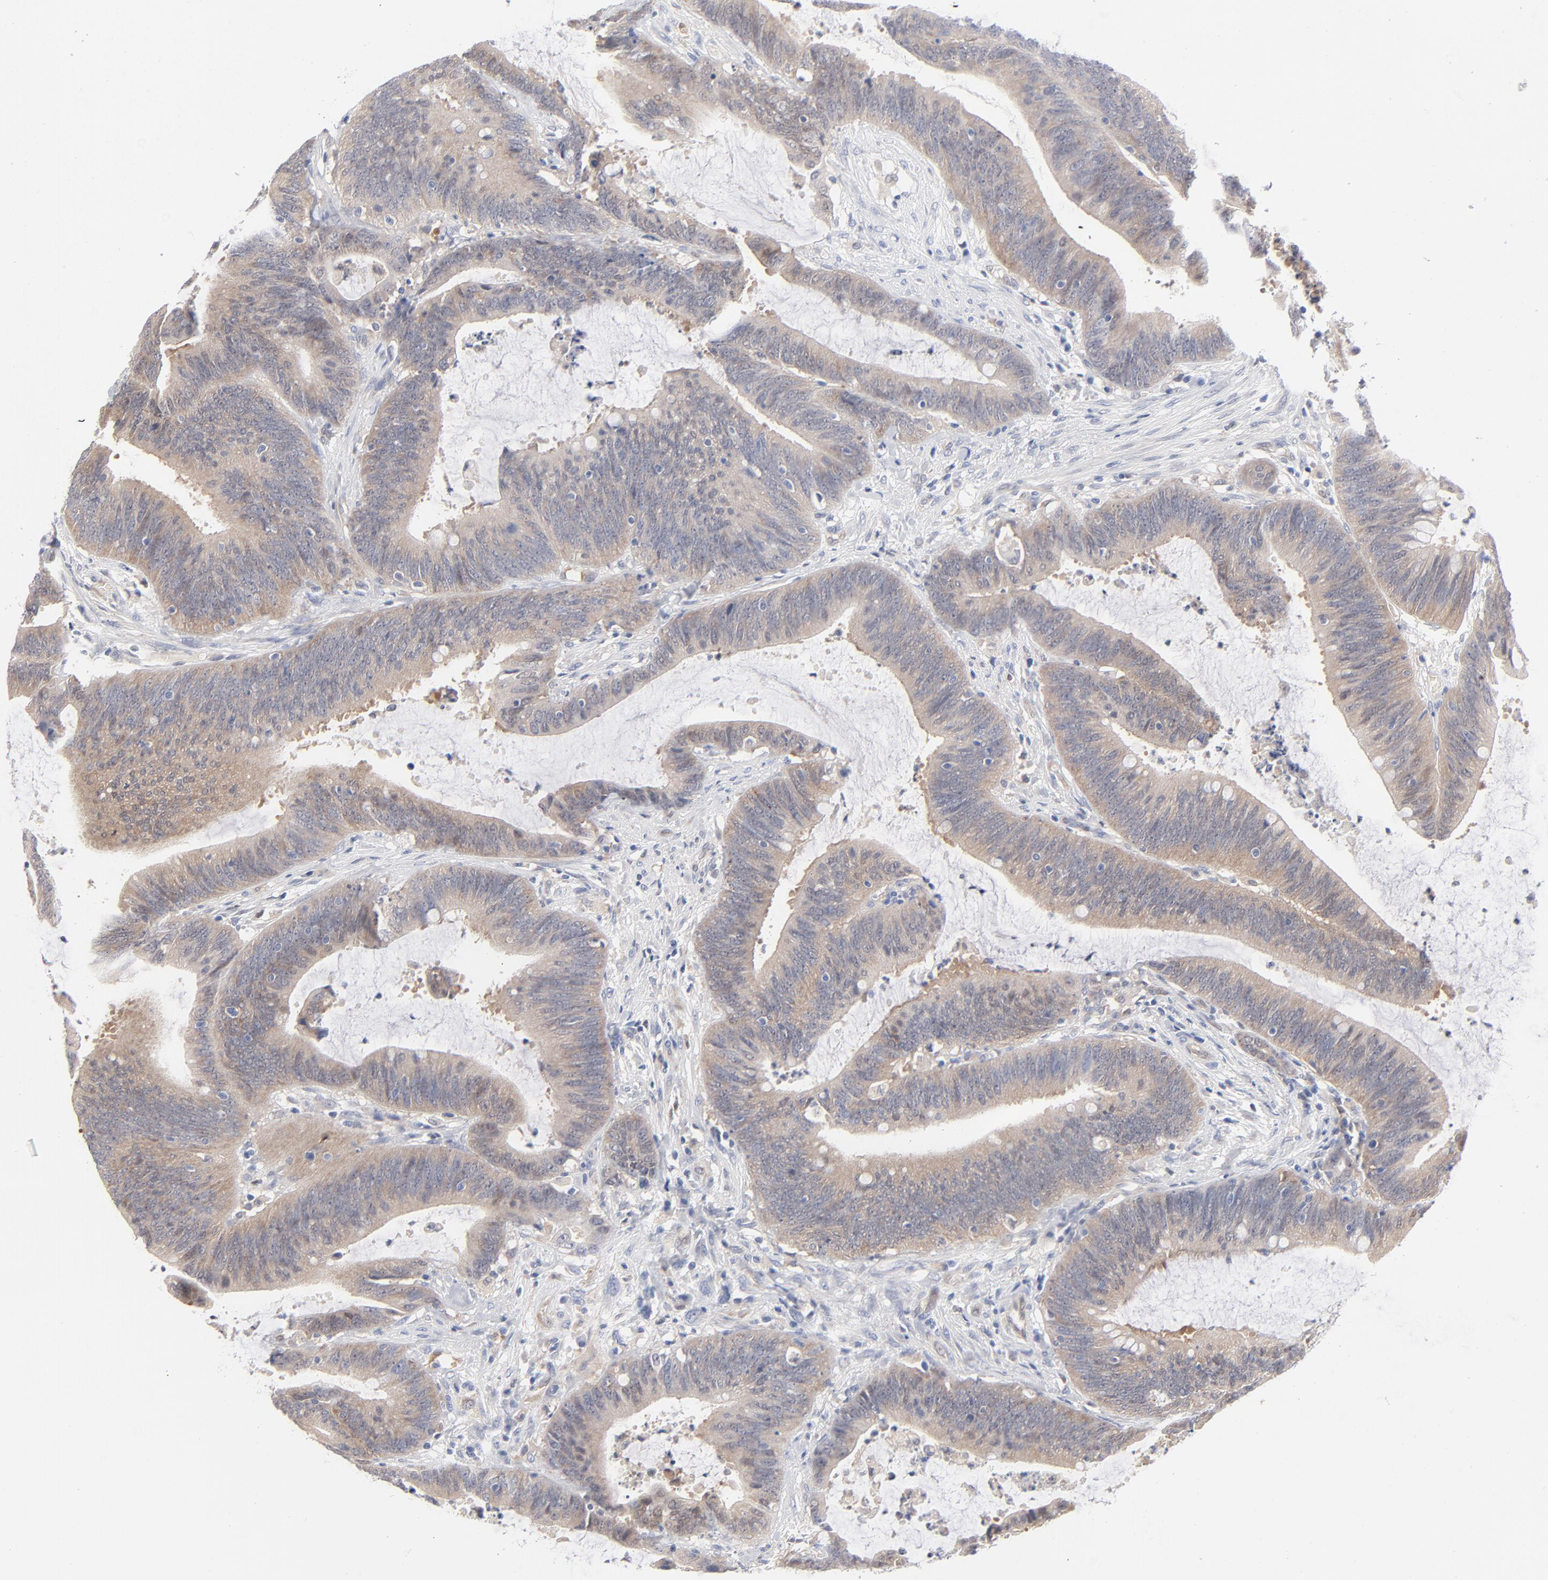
{"staining": {"intensity": "weak", "quantity": ">75%", "location": "cytoplasmic/membranous"}, "tissue": "colorectal cancer", "cell_type": "Tumor cells", "image_type": "cancer", "snomed": [{"axis": "morphology", "description": "Adenocarcinoma, NOS"}, {"axis": "topography", "description": "Rectum"}], "caption": "Human adenocarcinoma (colorectal) stained for a protein (brown) displays weak cytoplasmic/membranous positive expression in approximately >75% of tumor cells.", "gene": "ARRB1", "patient": {"sex": "female", "age": 66}}